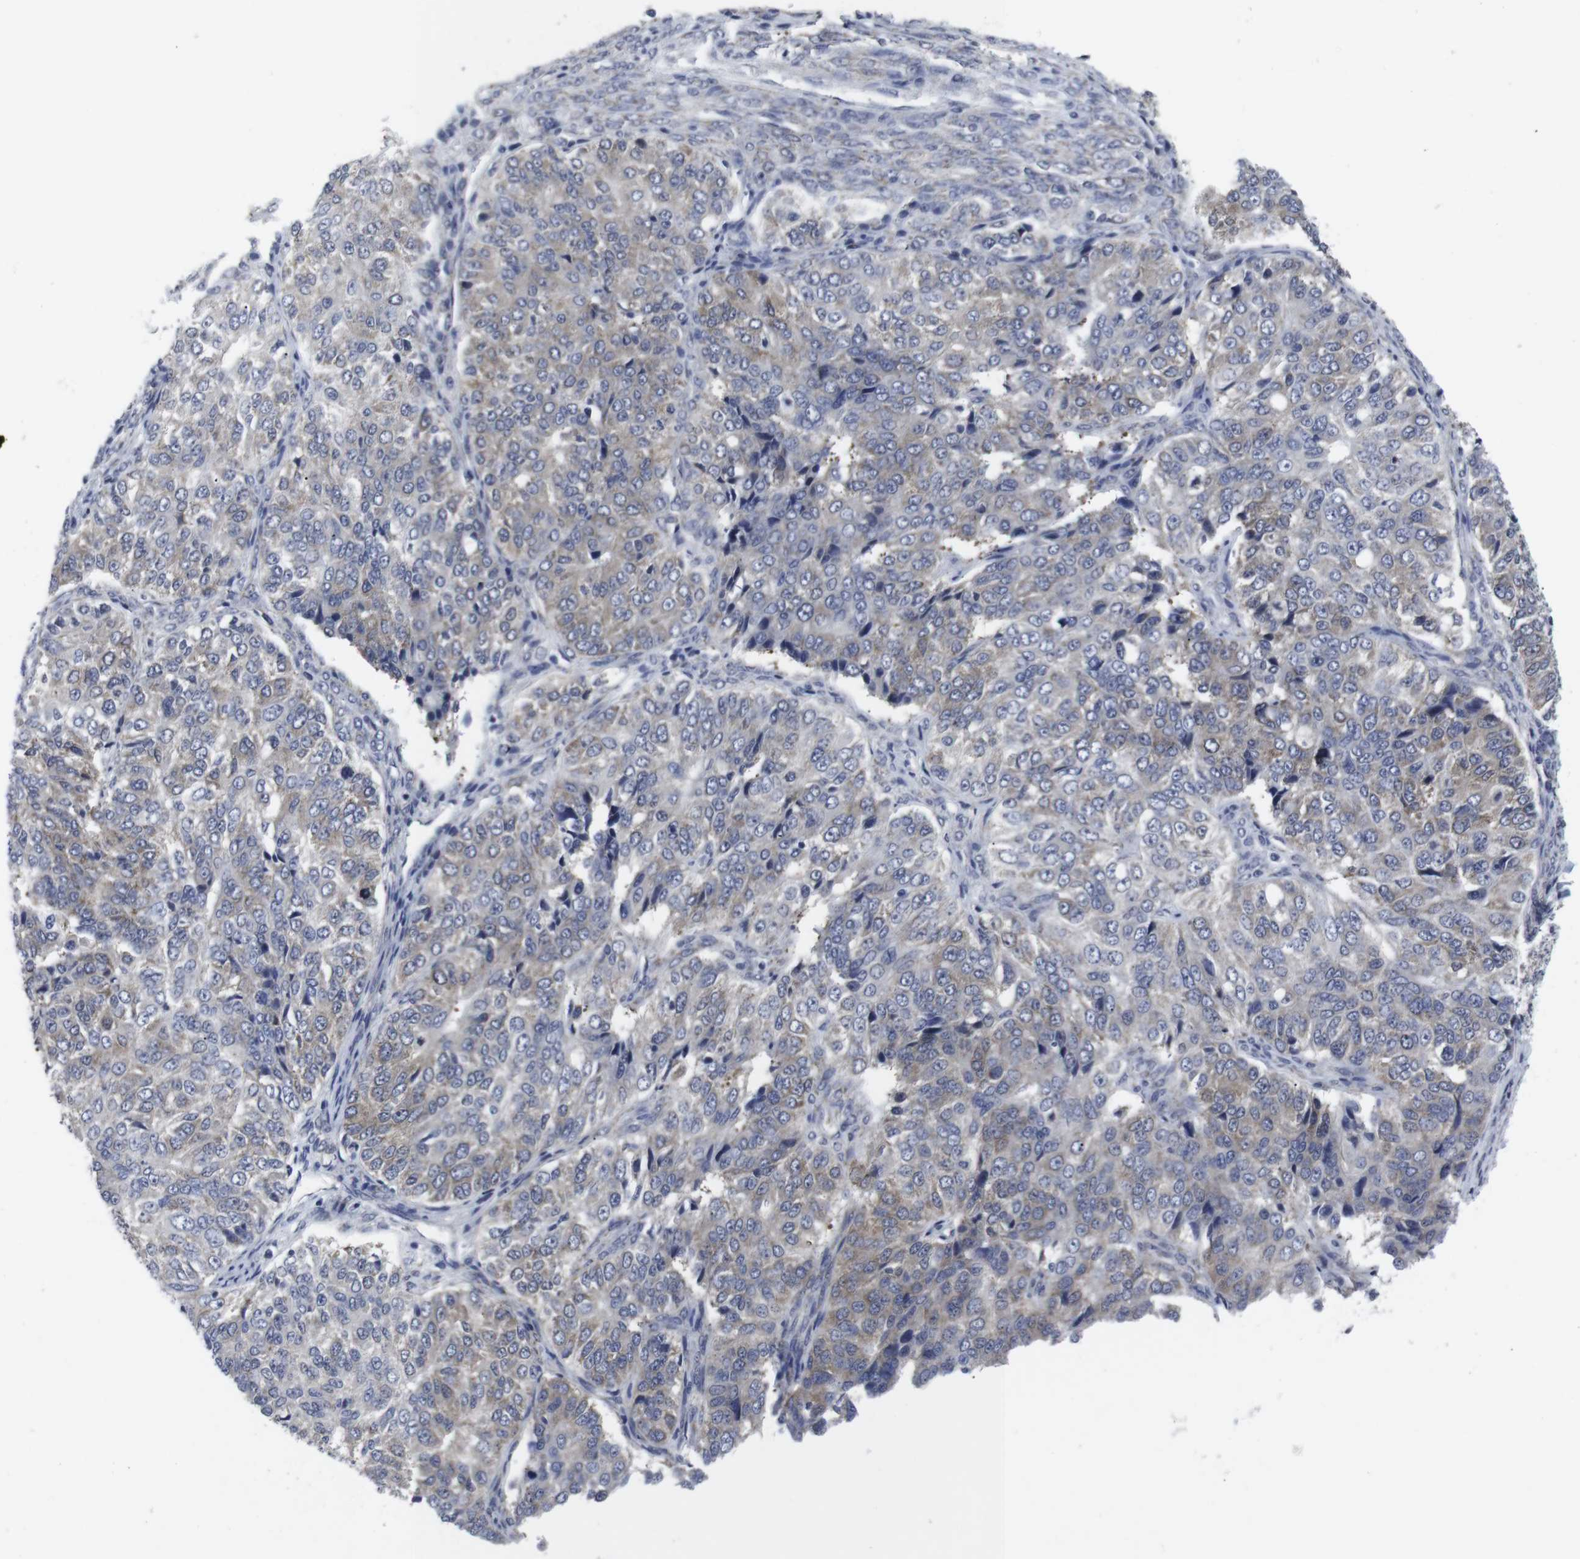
{"staining": {"intensity": "weak", "quantity": "25%-75%", "location": "cytoplasmic/membranous"}, "tissue": "ovarian cancer", "cell_type": "Tumor cells", "image_type": "cancer", "snomed": [{"axis": "morphology", "description": "Carcinoma, endometroid"}, {"axis": "topography", "description": "Ovary"}], "caption": "A histopathology image of human ovarian cancer stained for a protein reveals weak cytoplasmic/membranous brown staining in tumor cells.", "gene": "GEMIN2", "patient": {"sex": "female", "age": 51}}